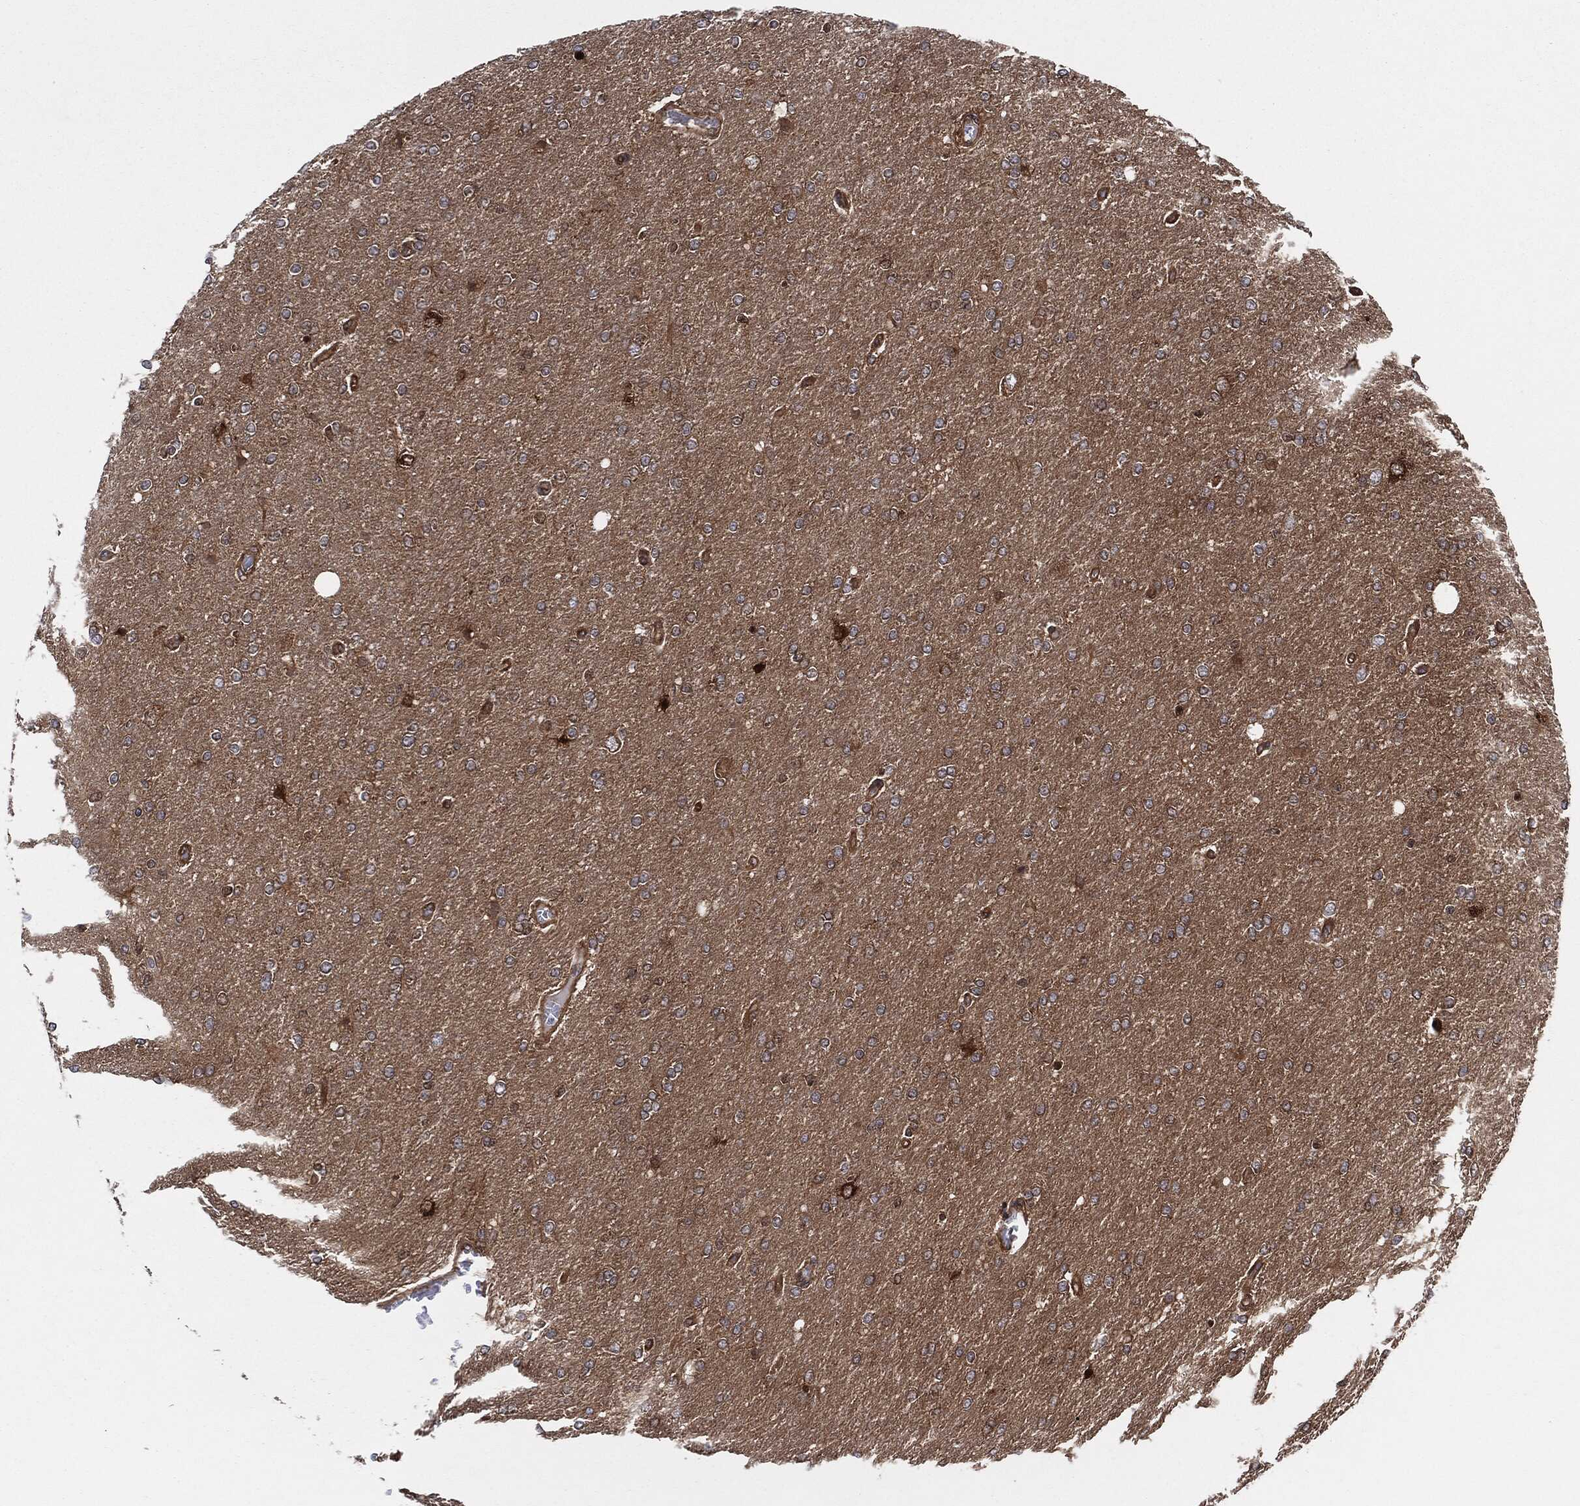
{"staining": {"intensity": "weak", "quantity": "<25%", "location": "cytoplasmic/membranous"}, "tissue": "glioma", "cell_type": "Tumor cells", "image_type": "cancer", "snomed": [{"axis": "morphology", "description": "Glioma, malignant, High grade"}, {"axis": "topography", "description": "Cerebral cortex"}], "caption": "Immunohistochemistry (IHC) of human glioma shows no positivity in tumor cells.", "gene": "XPNPEP1", "patient": {"sex": "male", "age": 70}}